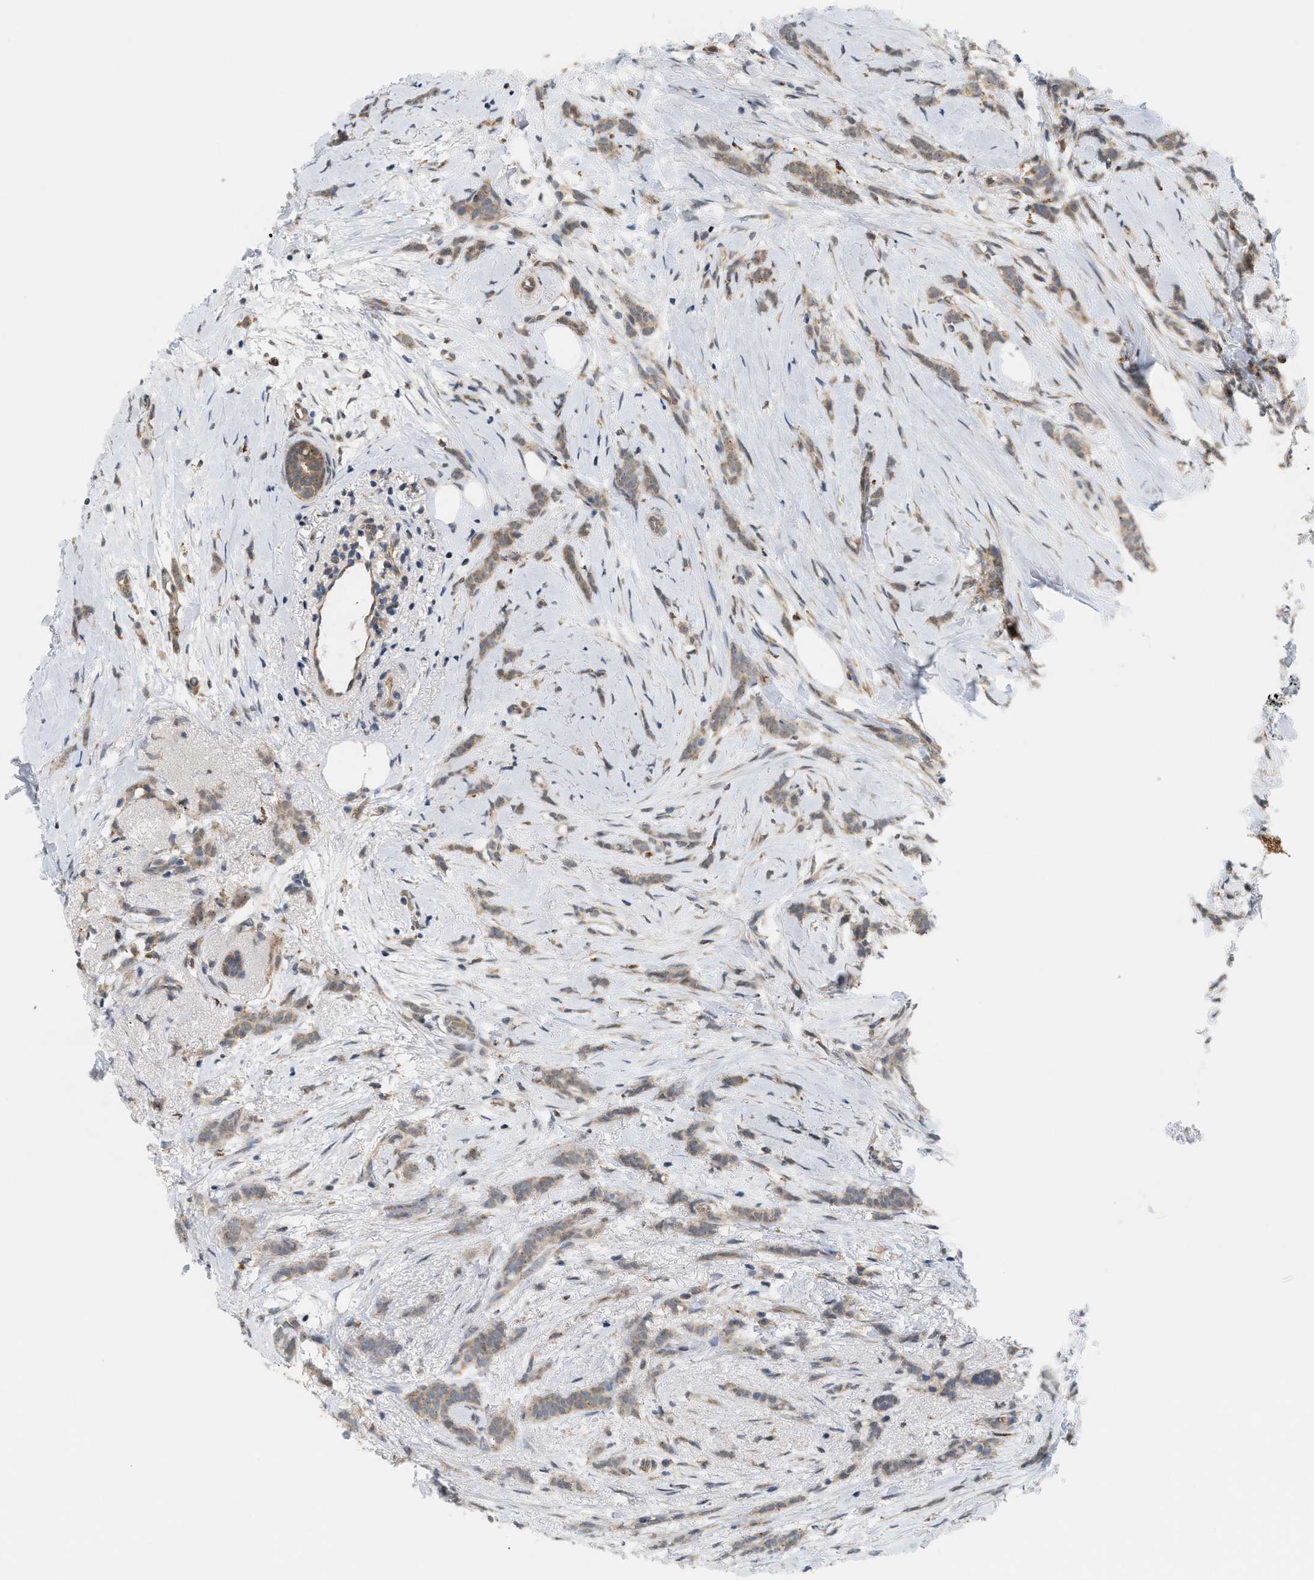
{"staining": {"intensity": "weak", "quantity": ">75%", "location": "cytoplasmic/membranous"}, "tissue": "breast cancer", "cell_type": "Tumor cells", "image_type": "cancer", "snomed": [{"axis": "morphology", "description": "Lobular carcinoma, in situ"}, {"axis": "morphology", "description": "Lobular carcinoma"}, {"axis": "topography", "description": "Breast"}], "caption": "Breast lobular carcinoma was stained to show a protein in brown. There is low levels of weak cytoplasmic/membranous staining in about >75% of tumor cells.", "gene": "PRKD1", "patient": {"sex": "female", "age": 41}}